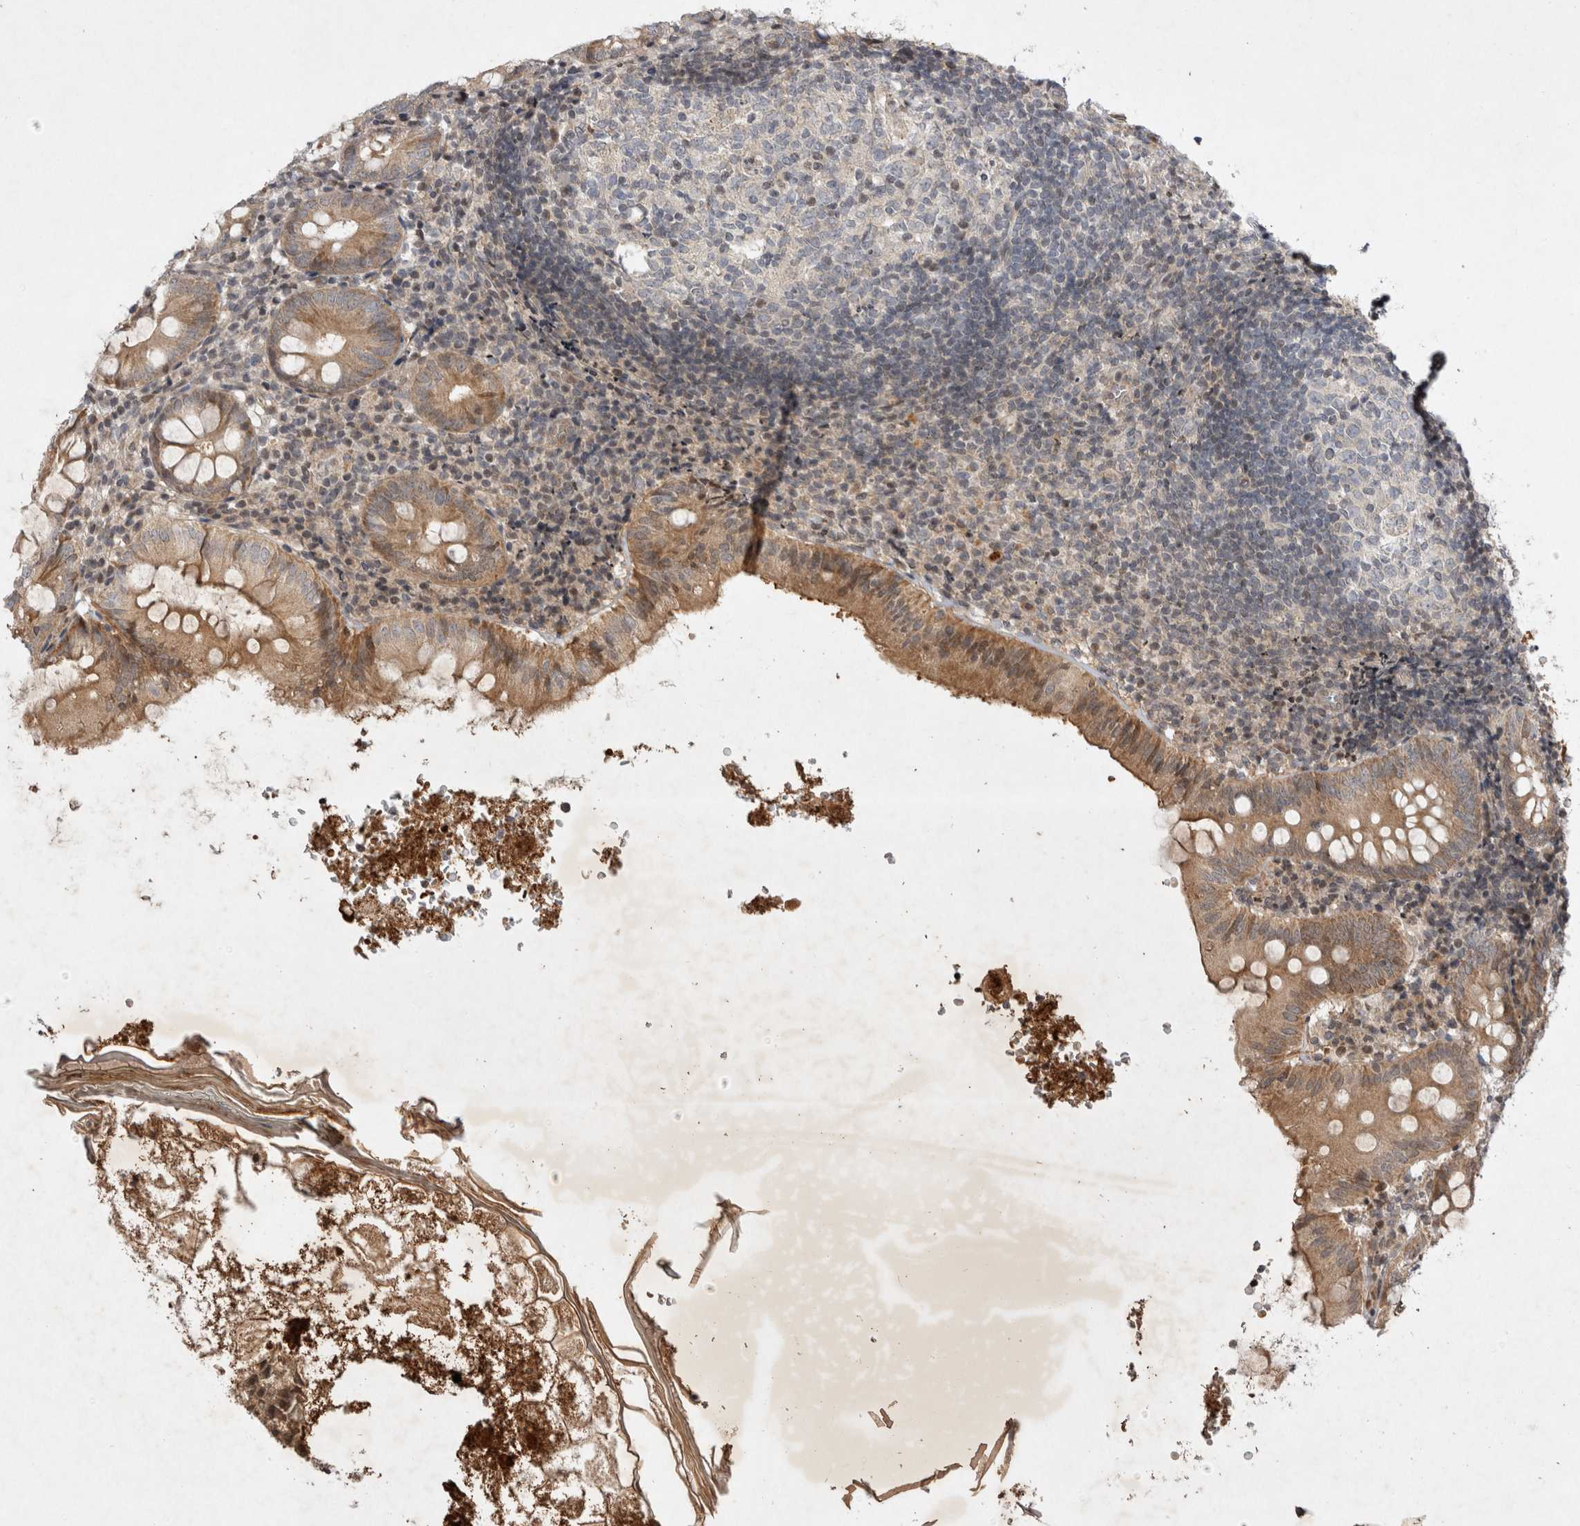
{"staining": {"intensity": "moderate", "quantity": ">75%", "location": "cytoplasmic/membranous"}, "tissue": "appendix", "cell_type": "Glandular cells", "image_type": "normal", "snomed": [{"axis": "morphology", "description": "Normal tissue, NOS"}, {"axis": "topography", "description": "Appendix"}], "caption": "Immunohistochemical staining of normal appendix demonstrates moderate cytoplasmic/membranous protein positivity in approximately >75% of glandular cells.", "gene": "EIF2AK1", "patient": {"sex": "male", "age": 8}}